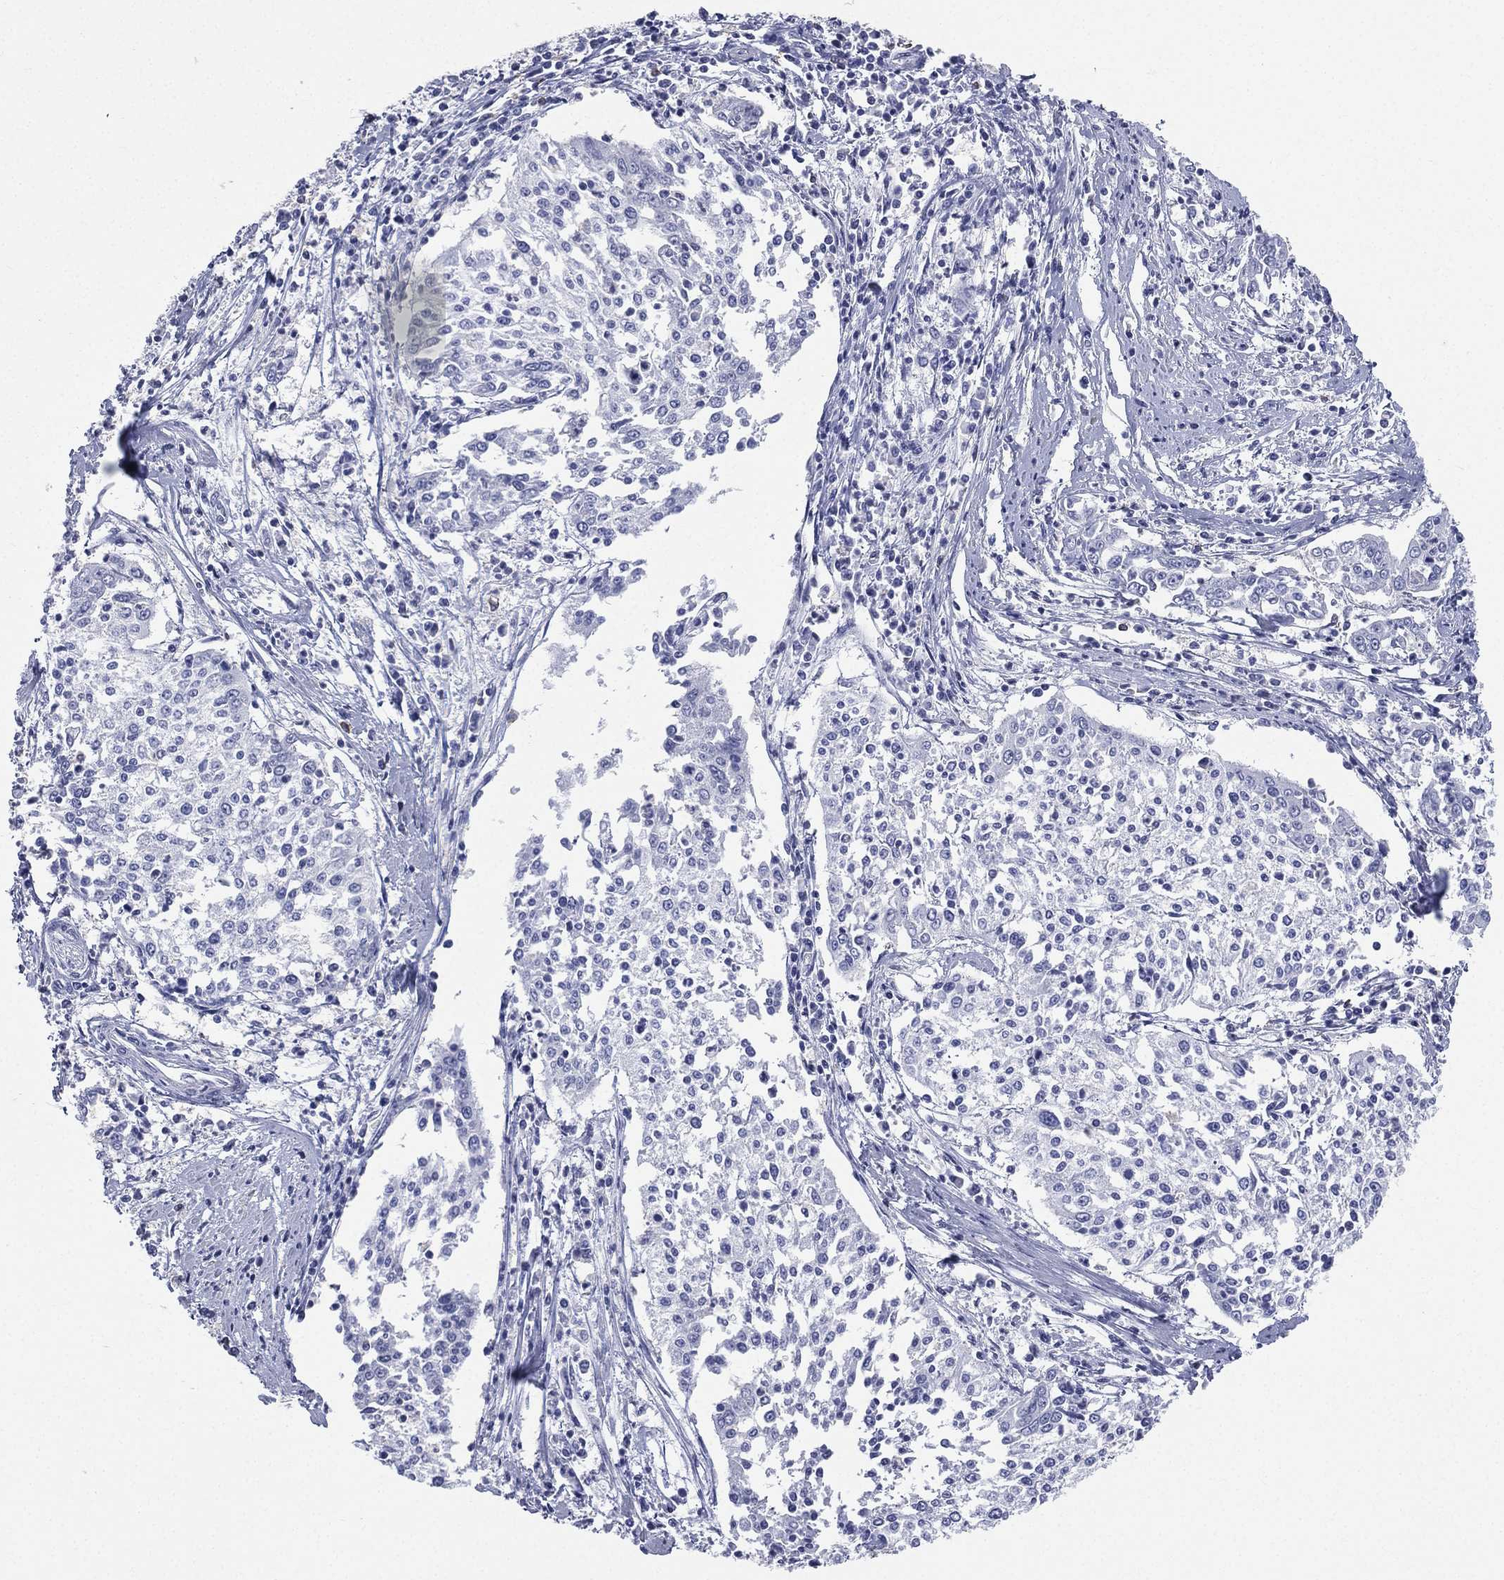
{"staining": {"intensity": "negative", "quantity": "none", "location": "none"}, "tissue": "cervical cancer", "cell_type": "Tumor cells", "image_type": "cancer", "snomed": [{"axis": "morphology", "description": "Squamous cell carcinoma, NOS"}, {"axis": "topography", "description": "Cervix"}], "caption": "IHC micrograph of neoplastic tissue: human squamous cell carcinoma (cervical) stained with DAB (3,3'-diaminobenzidine) exhibits no significant protein expression in tumor cells.", "gene": "CD22", "patient": {"sex": "female", "age": 41}}